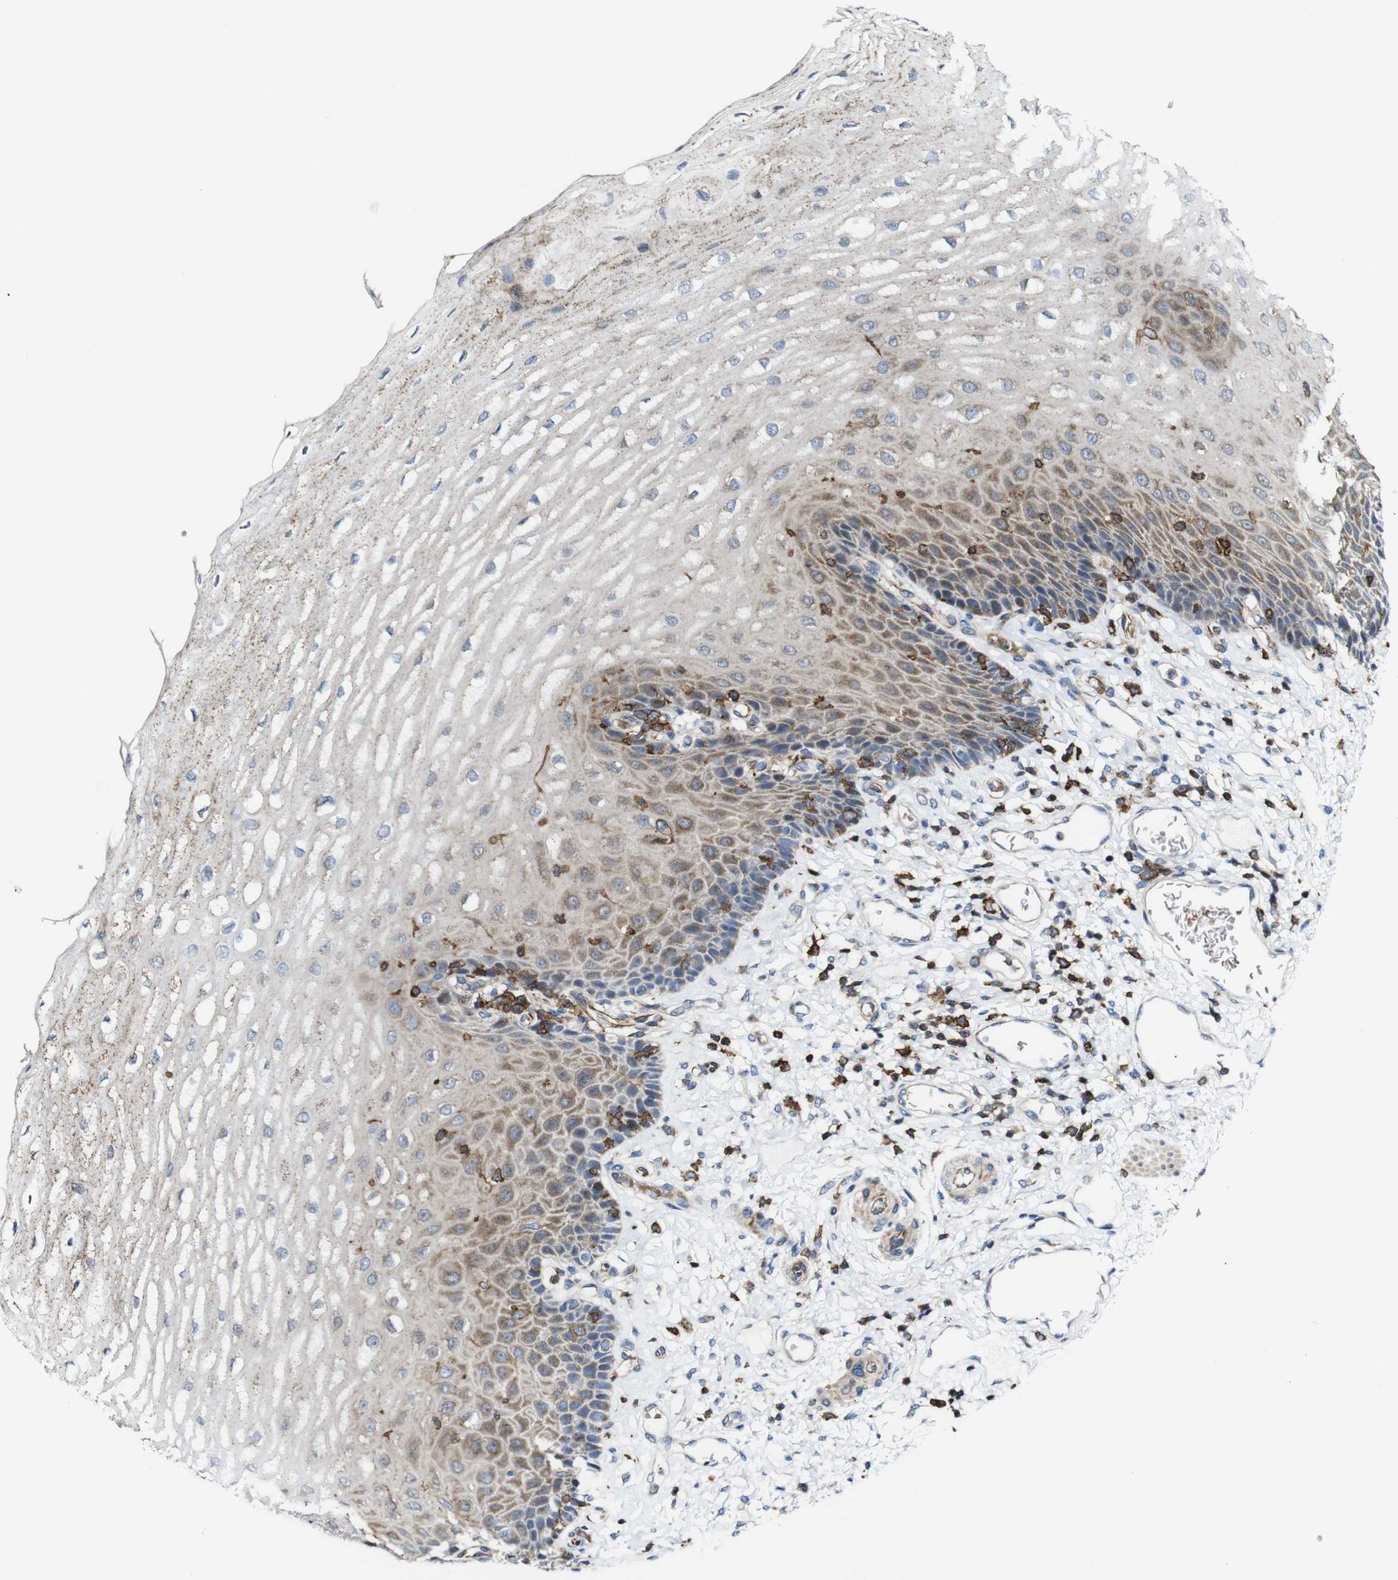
{"staining": {"intensity": "weak", "quantity": "<25%", "location": "cytoplasmic/membranous"}, "tissue": "esophagus", "cell_type": "Squamous epithelial cells", "image_type": "normal", "snomed": [{"axis": "morphology", "description": "Normal tissue, NOS"}, {"axis": "topography", "description": "Esophagus"}], "caption": "An immunohistochemistry (IHC) micrograph of benign esophagus is shown. There is no staining in squamous epithelial cells of esophagus.", "gene": "JAK2", "patient": {"sex": "male", "age": 54}}